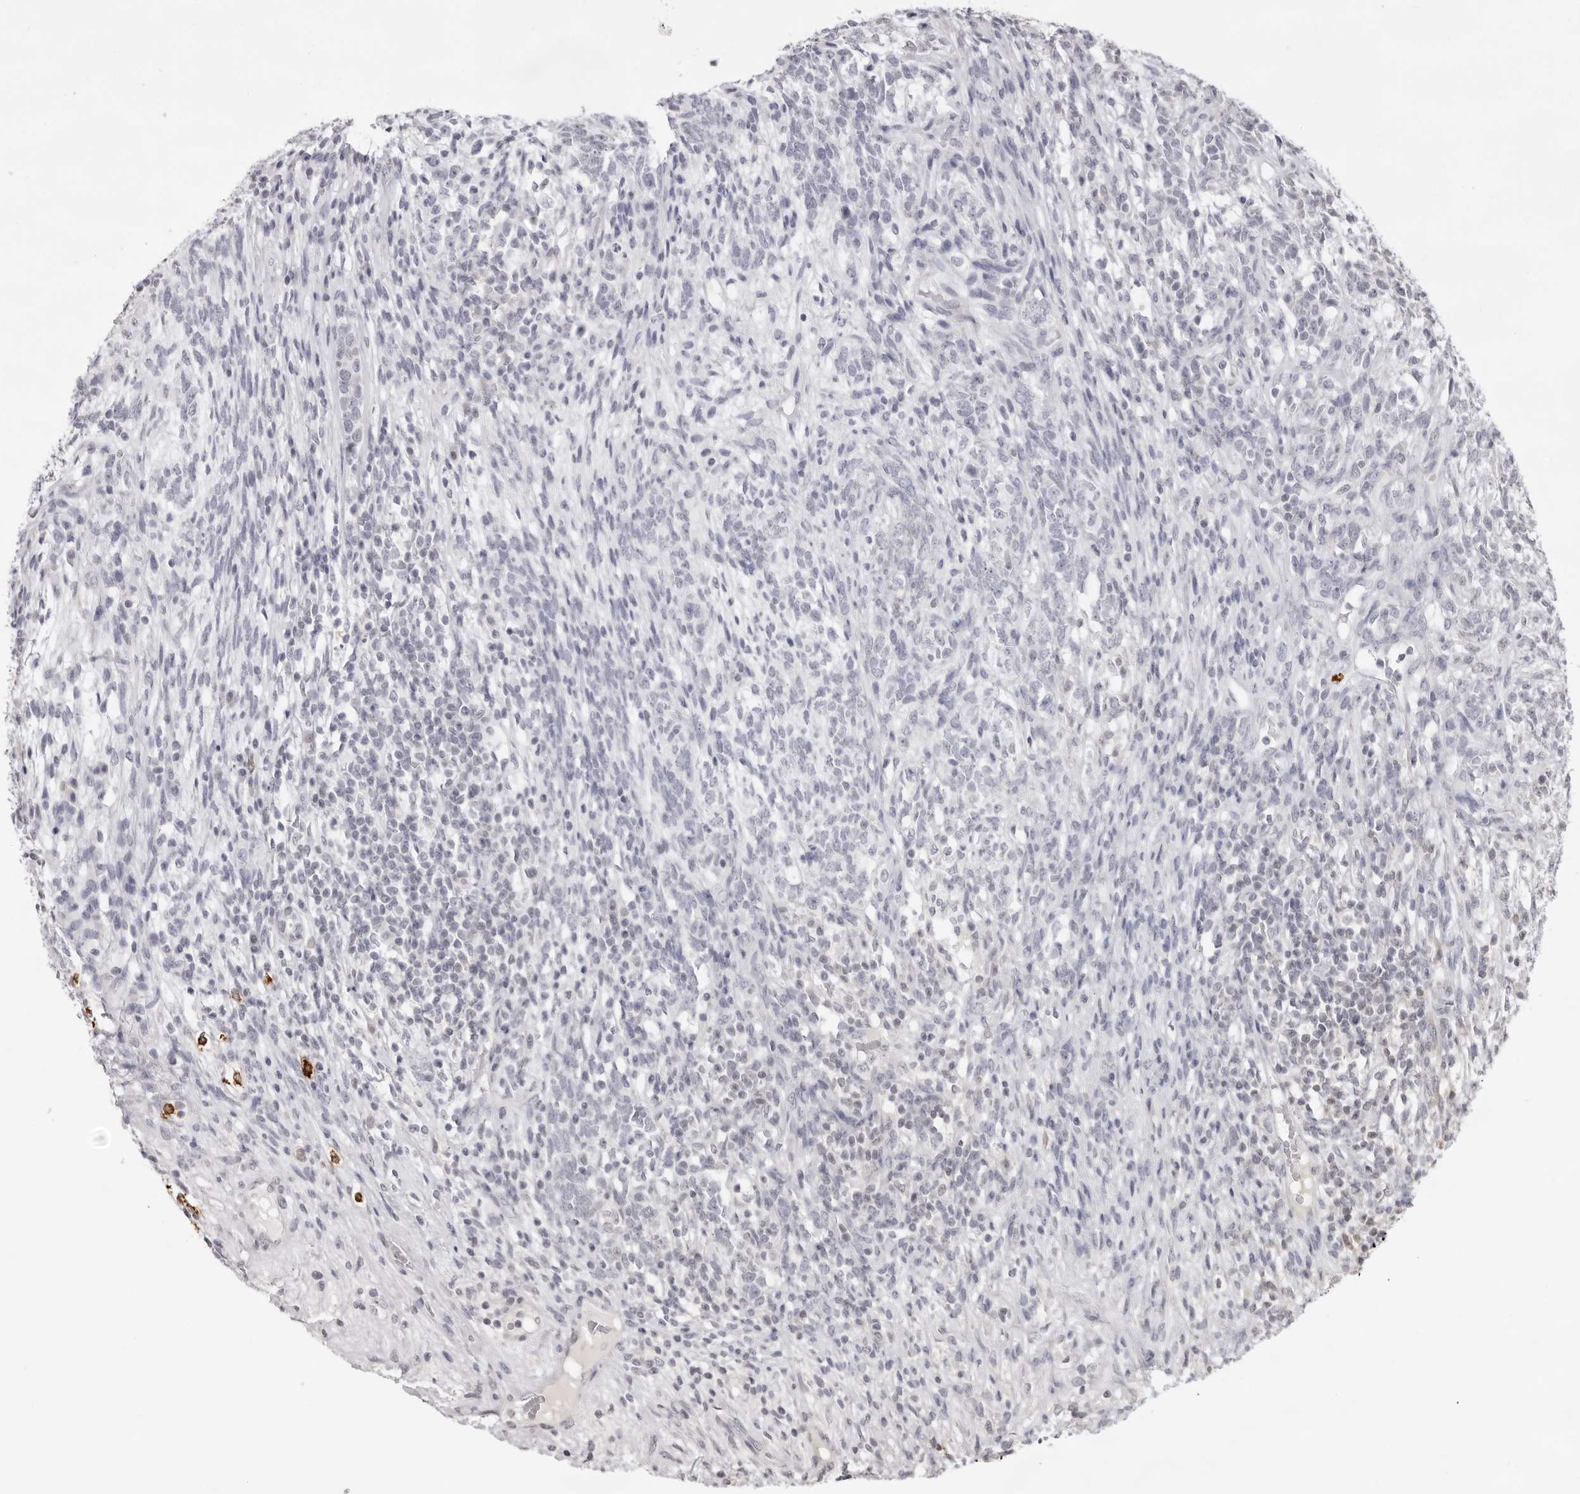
{"staining": {"intensity": "negative", "quantity": "none", "location": "none"}, "tissue": "testis cancer", "cell_type": "Tumor cells", "image_type": "cancer", "snomed": [{"axis": "morphology", "description": "Seminoma, NOS"}, {"axis": "morphology", "description": "Carcinoma, Embryonal, NOS"}, {"axis": "topography", "description": "Testis"}], "caption": "The image displays no staining of tumor cells in testis seminoma. (DAB (3,3'-diaminobenzidine) immunohistochemistry with hematoxylin counter stain).", "gene": "ACP6", "patient": {"sex": "male", "age": 28}}